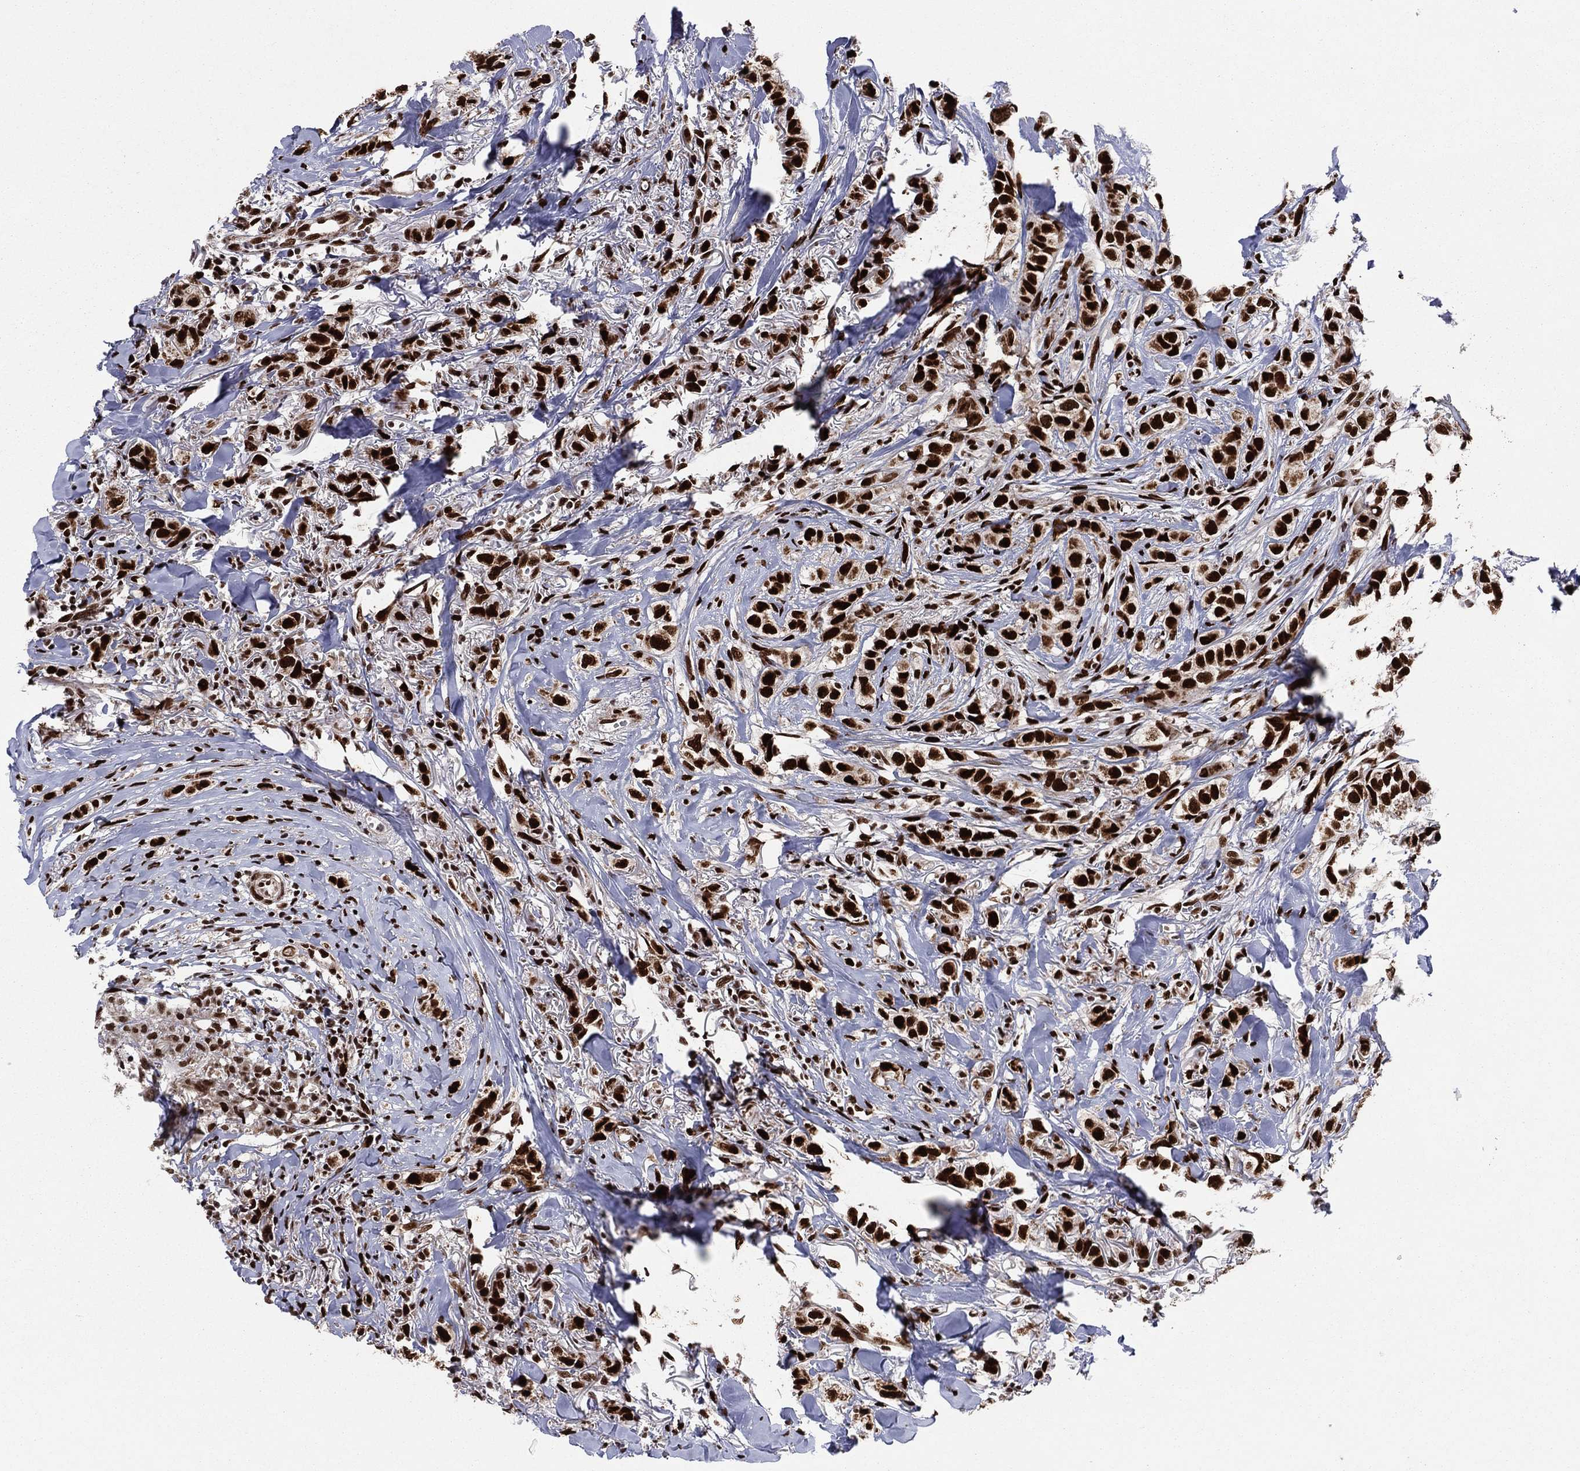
{"staining": {"intensity": "strong", "quantity": ">75%", "location": "nuclear"}, "tissue": "breast cancer", "cell_type": "Tumor cells", "image_type": "cancer", "snomed": [{"axis": "morphology", "description": "Duct carcinoma"}, {"axis": "topography", "description": "Breast"}], "caption": "Intraductal carcinoma (breast) was stained to show a protein in brown. There is high levels of strong nuclear staining in about >75% of tumor cells.", "gene": "TP53BP1", "patient": {"sex": "female", "age": 85}}